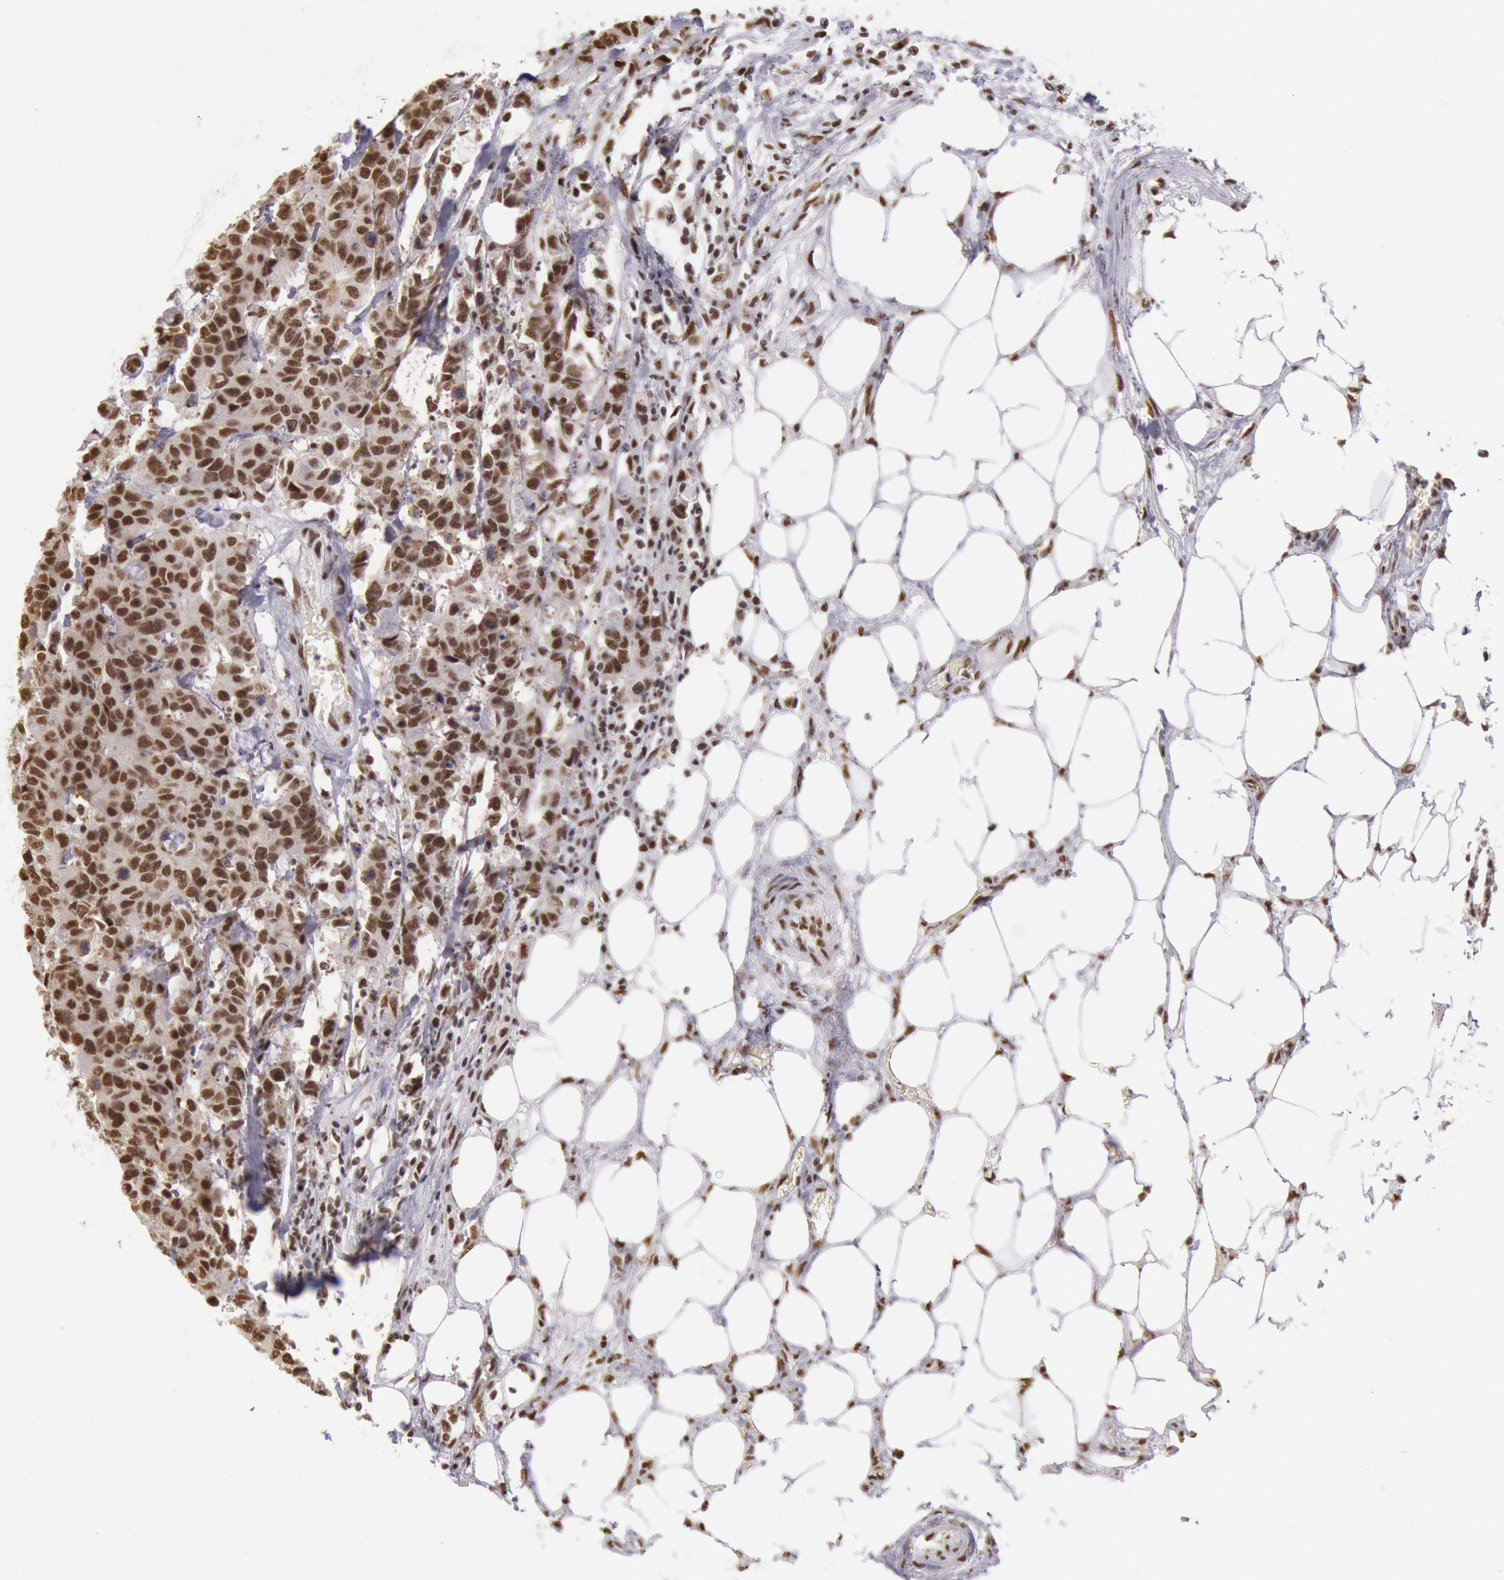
{"staining": {"intensity": "strong", "quantity": ">75%", "location": "nuclear"}, "tissue": "colorectal cancer", "cell_type": "Tumor cells", "image_type": "cancer", "snomed": [{"axis": "morphology", "description": "Adenocarcinoma, NOS"}, {"axis": "topography", "description": "Colon"}], "caption": "Colorectal cancer (adenocarcinoma) tissue shows strong nuclear positivity in approximately >75% of tumor cells", "gene": "SNRPD3", "patient": {"sex": "female", "age": 86}}